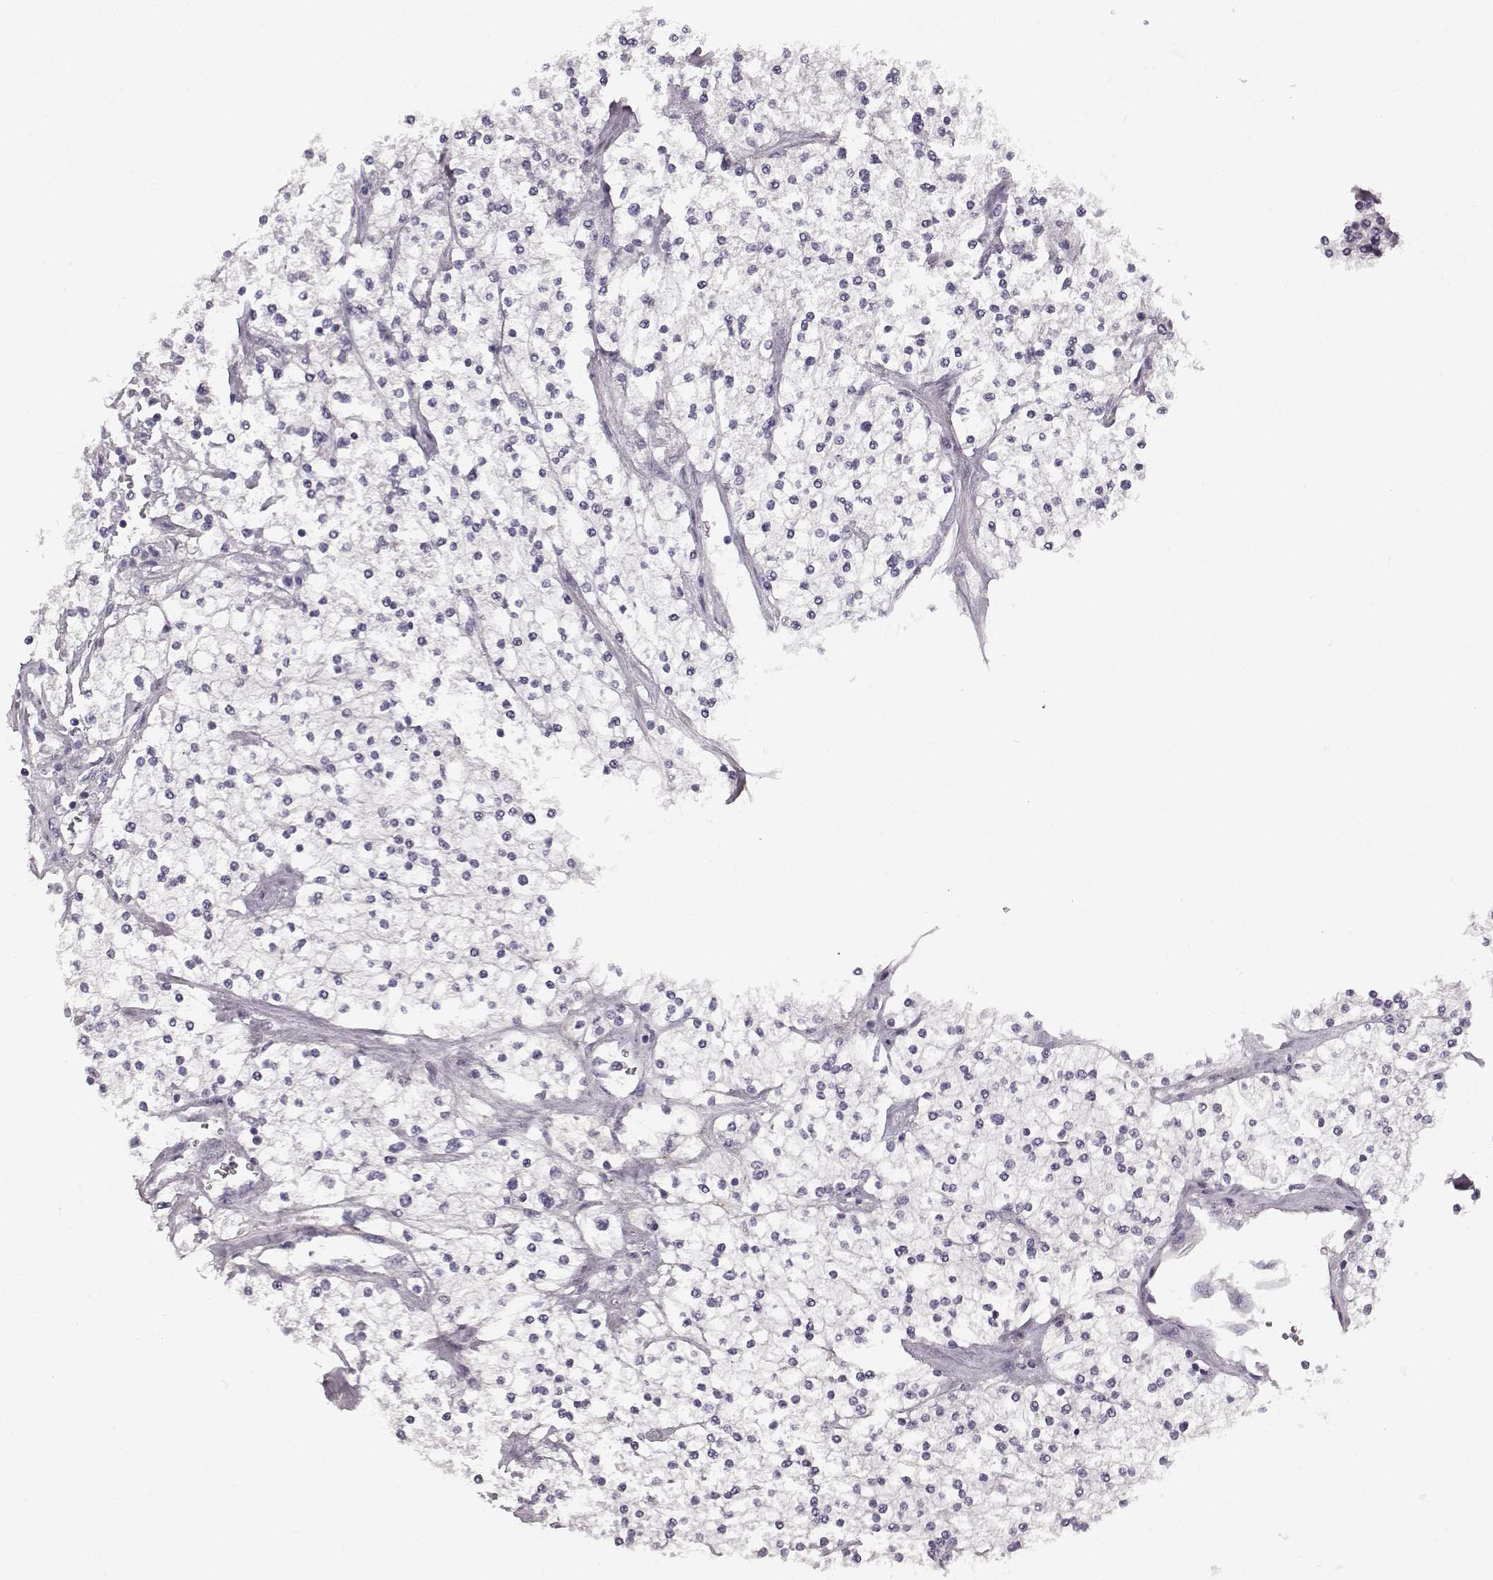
{"staining": {"intensity": "negative", "quantity": "none", "location": "none"}, "tissue": "renal cancer", "cell_type": "Tumor cells", "image_type": "cancer", "snomed": [{"axis": "morphology", "description": "Adenocarcinoma, NOS"}, {"axis": "topography", "description": "Kidney"}], "caption": "Renal cancer was stained to show a protein in brown. There is no significant expression in tumor cells.", "gene": "KIAA0319", "patient": {"sex": "male", "age": 80}}